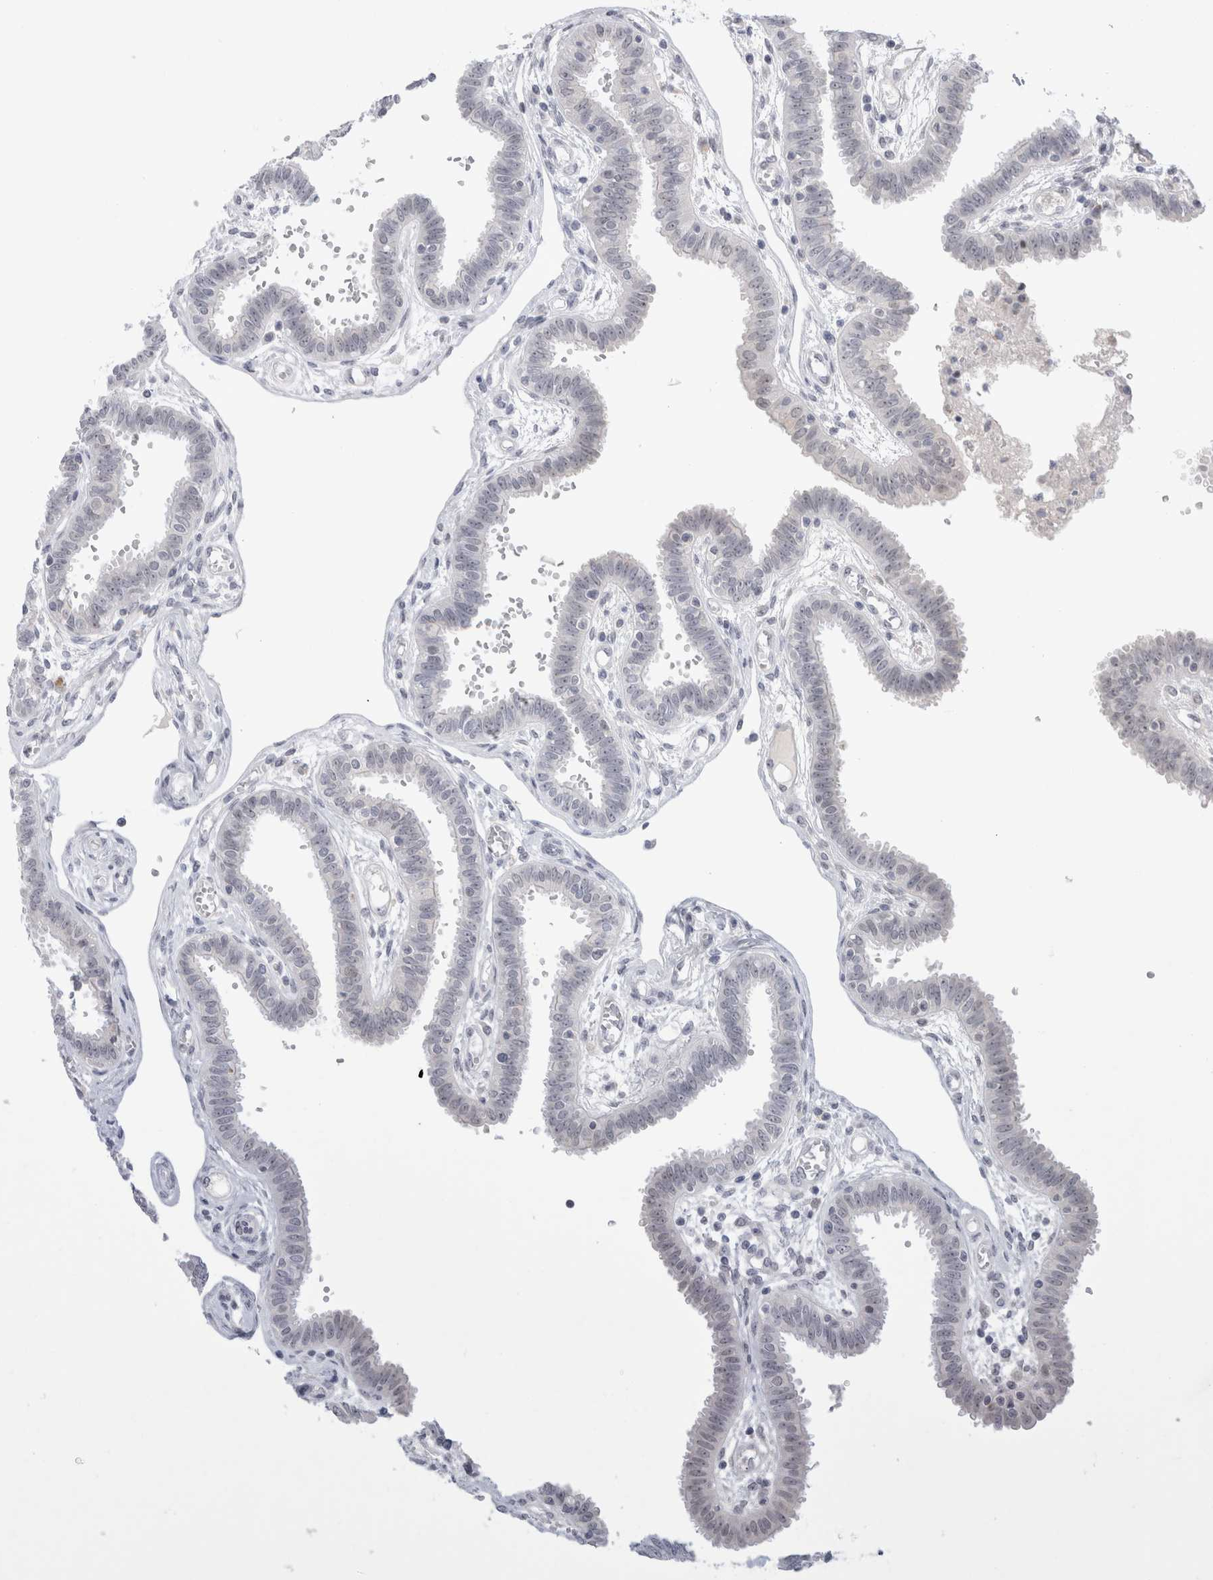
{"staining": {"intensity": "weak", "quantity": "25%-75%", "location": "nuclear"}, "tissue": "fallopian tube", "cell_type": "Glandular cells", "image_type": "normal", "snomed": [{"axis": "morphology", "description": "Normal tissue, NOS"}, {"axis": "topography", "description": "Fallopian tube"}], "caption": "Protein staining shows weak nuclear staining in about 25%-75% of glandular cells in benign fallopian tube.", "gene": "CERS5", "patient": {"sex": "female", "age": 32}}